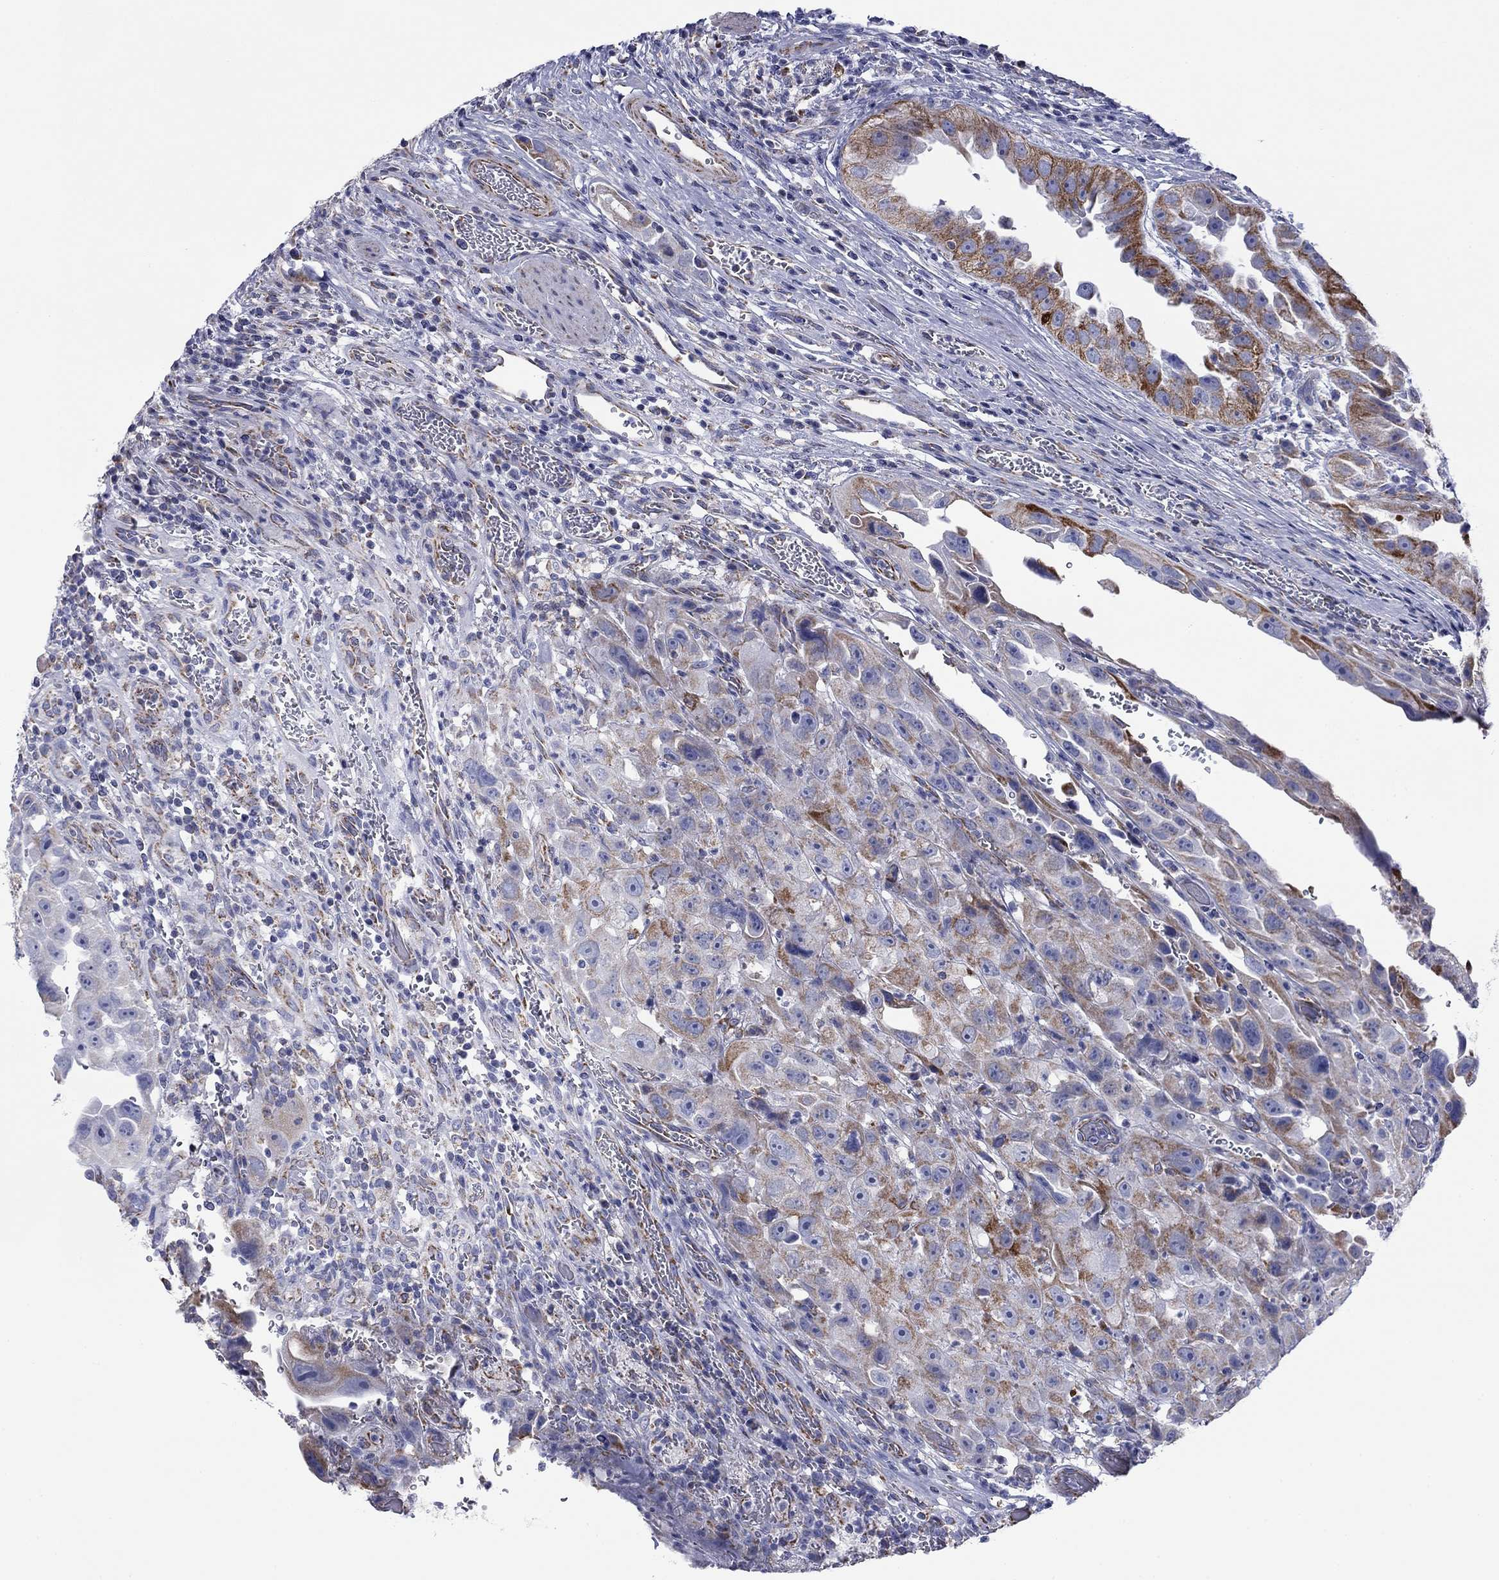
{"staining": {"intensity": "strong", "quantity": "25%-75%", "location": "cytoplasmic/membranous"}, "tissue": "urothelial cancer", "cell_type": "Tumor cells", "image_type": "cancer", "snomed": [{"axis": "morphology", "description": "Urothelial carcinoma, High grade"}, {"axis": "topography", "description": "Urinary bladder"}], "caption": "A histopathology image showing strong cytoplasmic/membranous staining in about 25%-75% of tumor cells in urothelial cancer, as visualized by brown immunohistochemical staining.", "gene": "MGST3", "patient": {"sex": "female", "age": 41}}